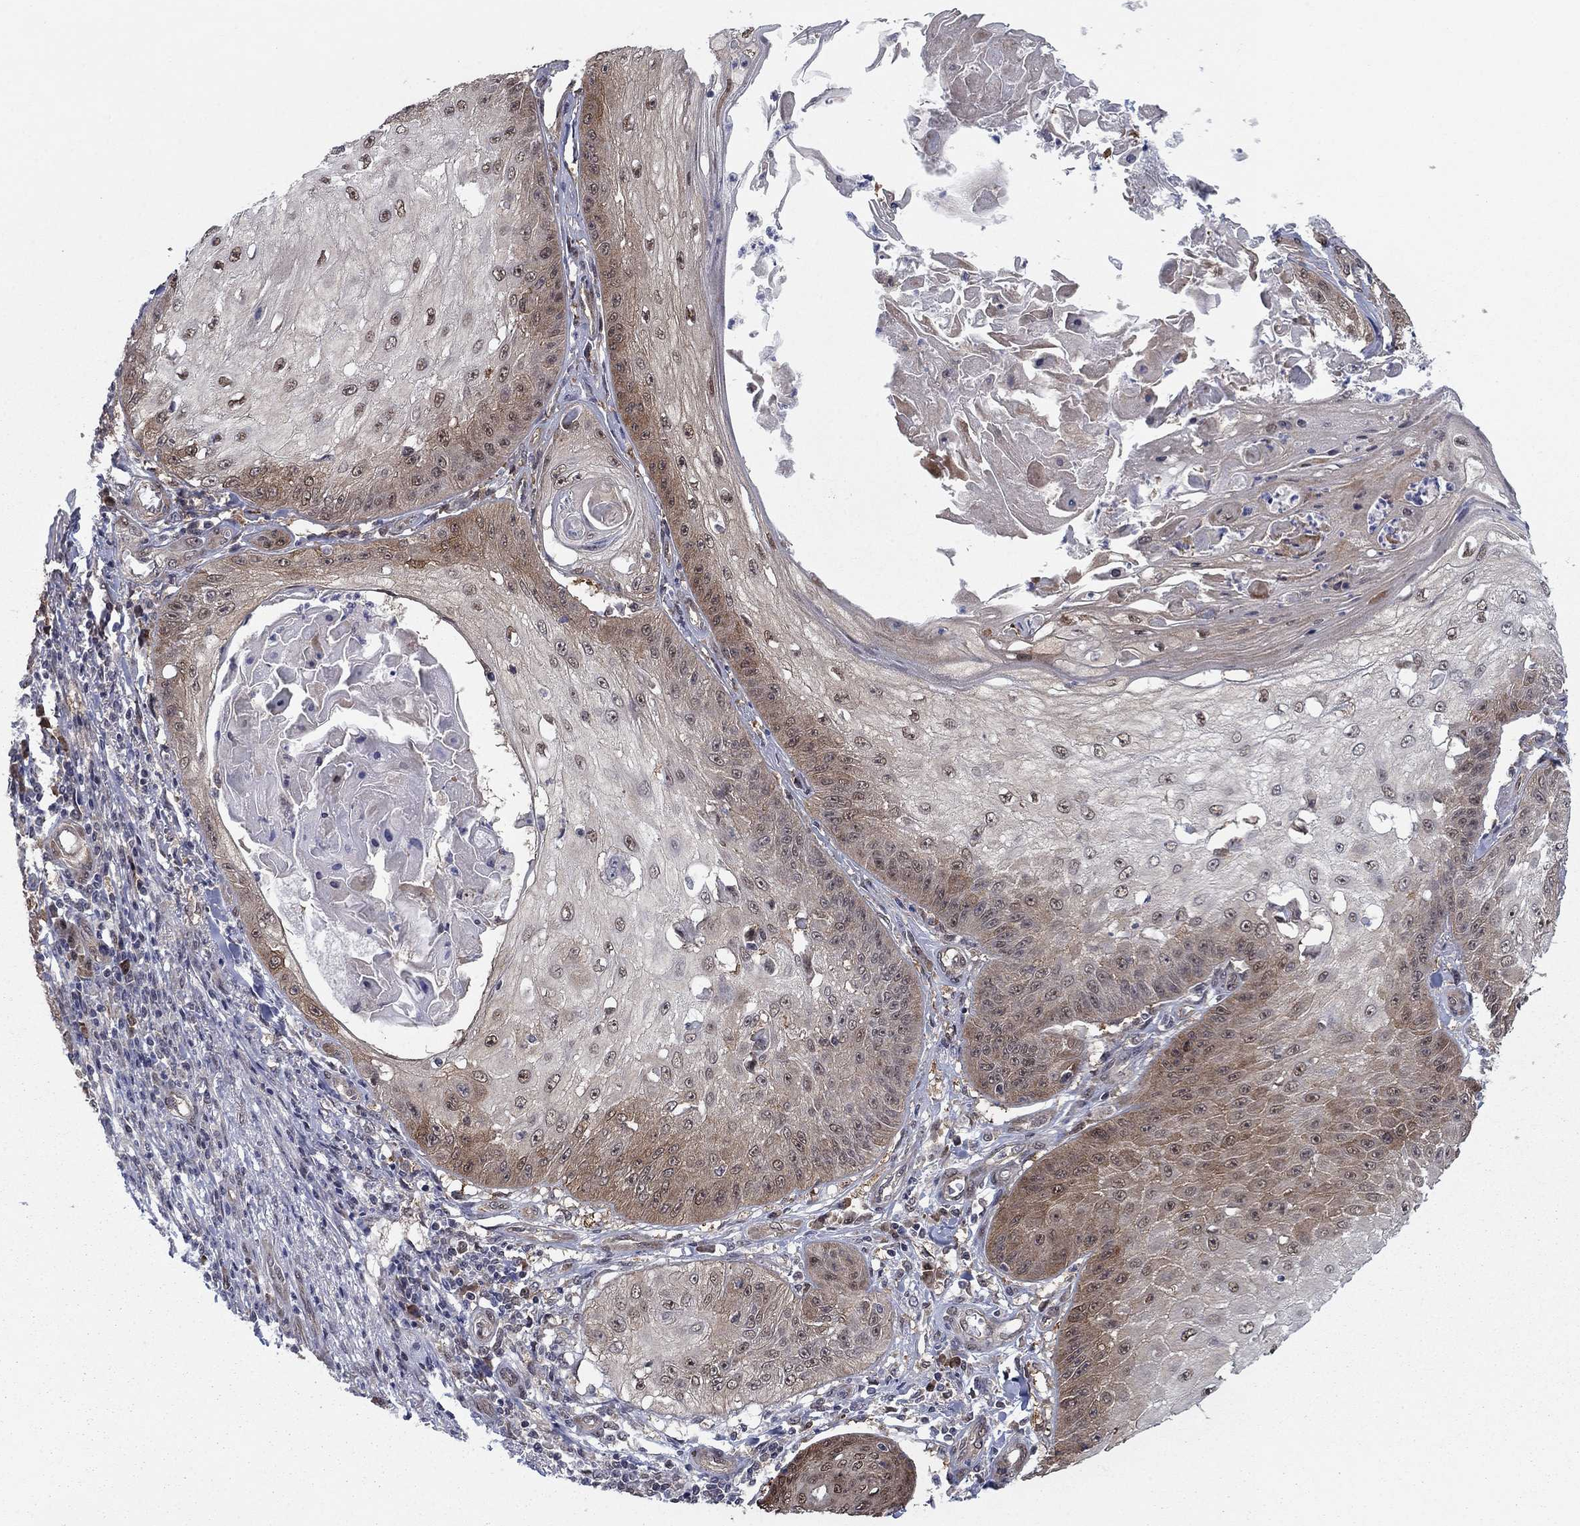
{"staining": {"intensity": "moderate", "quantity": "25%-75%", "location": "nuclear"}, "tissue": "skin cancer", "cell_type": "Tumor cells", "image_type": "cancer", "snomed": [{"axis": "morphology", "description": "Squamous cell carcinoma, NOS"}, {"axis": "topography", "description": "Skin"}], "caption": "This photomicrograph displays immunohistochemistry (IHC) staining of human skin cancer, with medium moderate nuclear staining in approximately 25%-75% of tumor cells.", "gene": "FKBP4", "patient": {"sex": "male", "age": 70}}